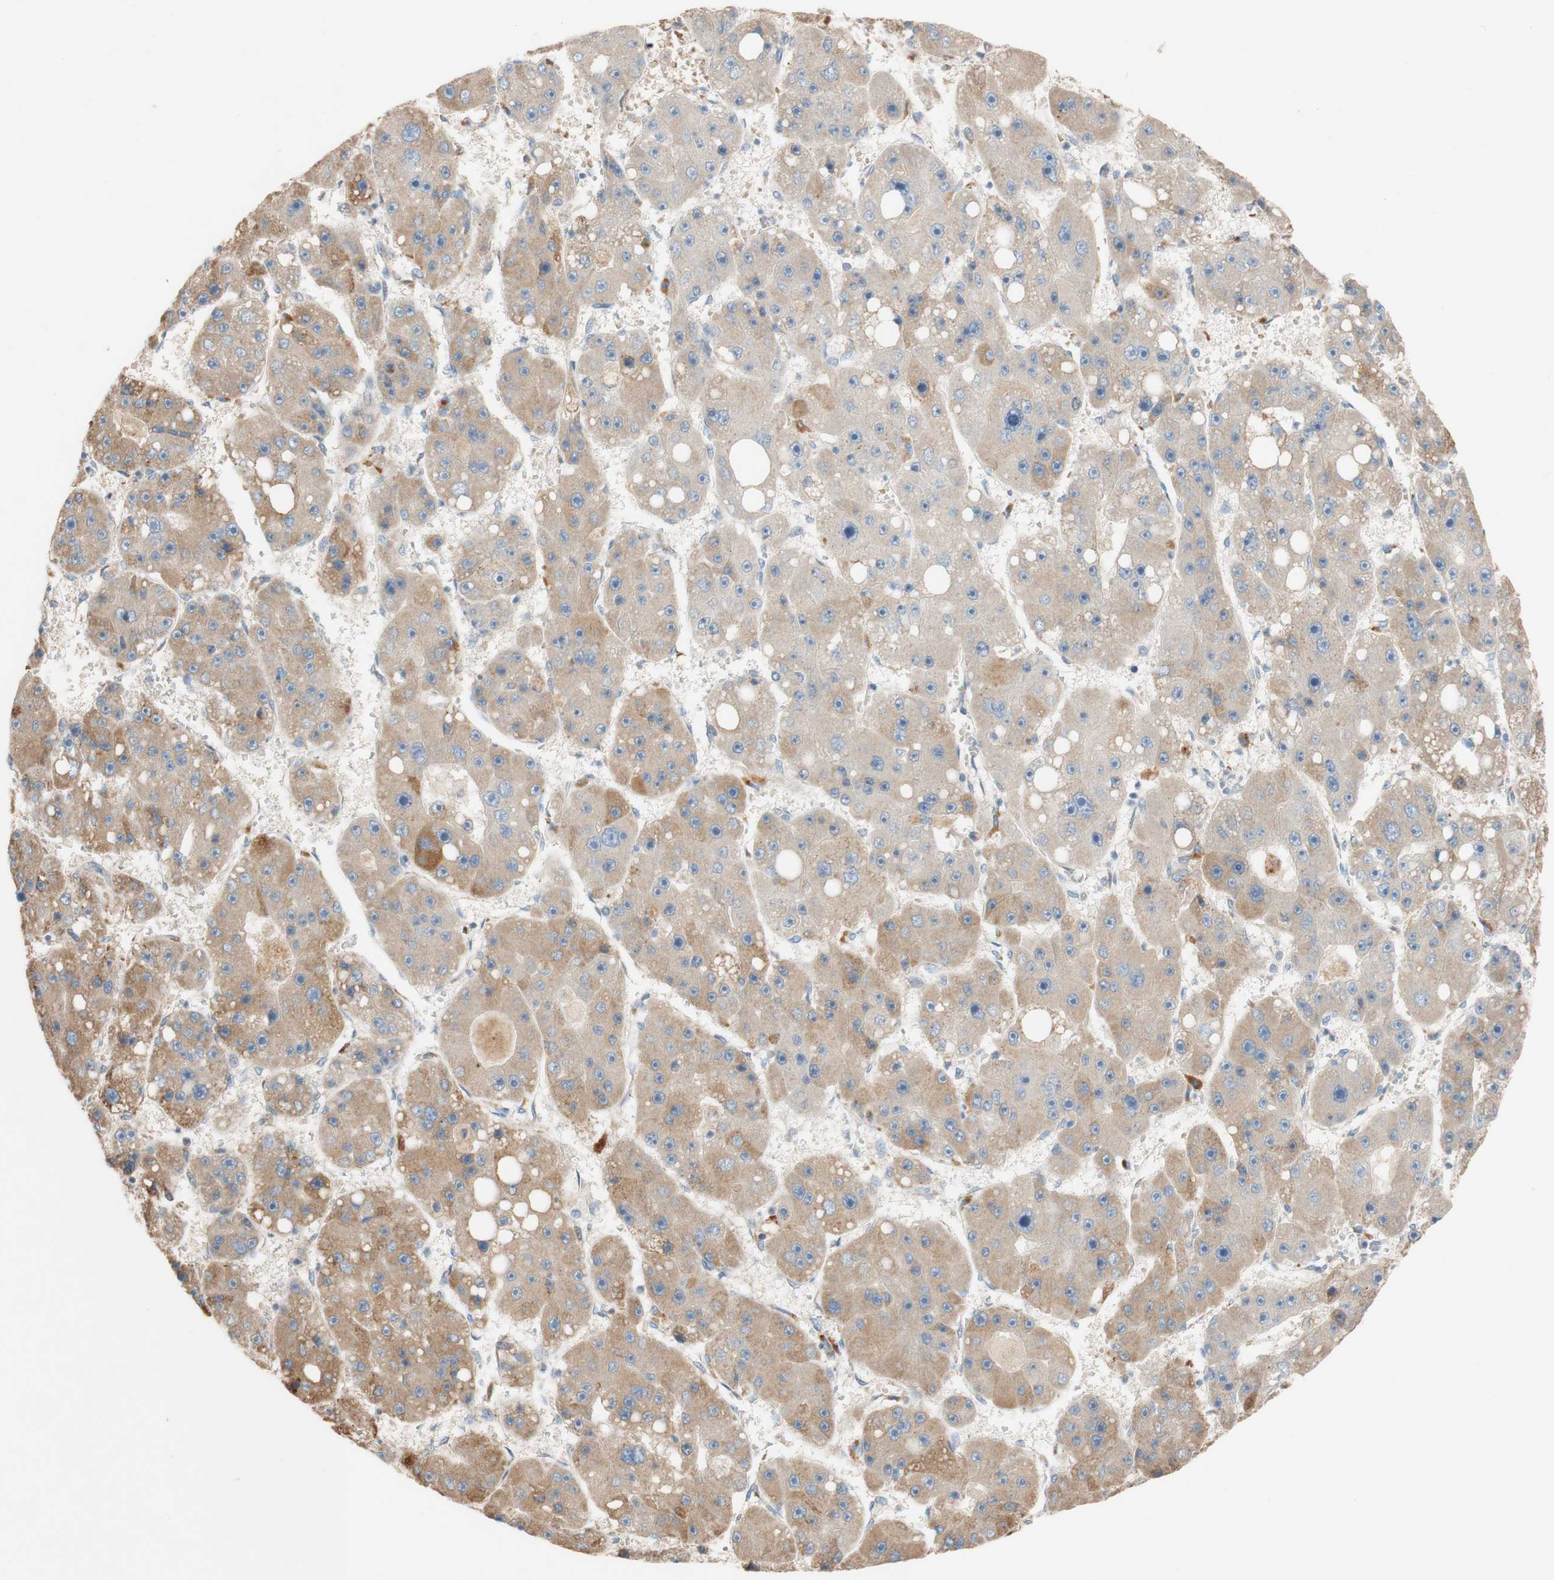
{"staining": {"intensity": "moderate", "quantity": ">75%", "location": "cytoplasmic/membranous"}, "tissue": "liver cancer", "cell_type": "Tumor cells", "image_type": "cancer", "snomed": [{"axis": "morphology", "description": "Carcinoma, Hepatocellular, NOS"}, {"axis": "topography", "description": "Liver"}], "caption": "Protein expression analysis of liver cancer displays moderate cytoplasmic/membranous positivity in approximately >75% of tumor cells. (brown staining indicates protein expression, while blue staining denotes nuclei).", "gene": "DKK3", "patient": {"sex": "female", "age": 61}}